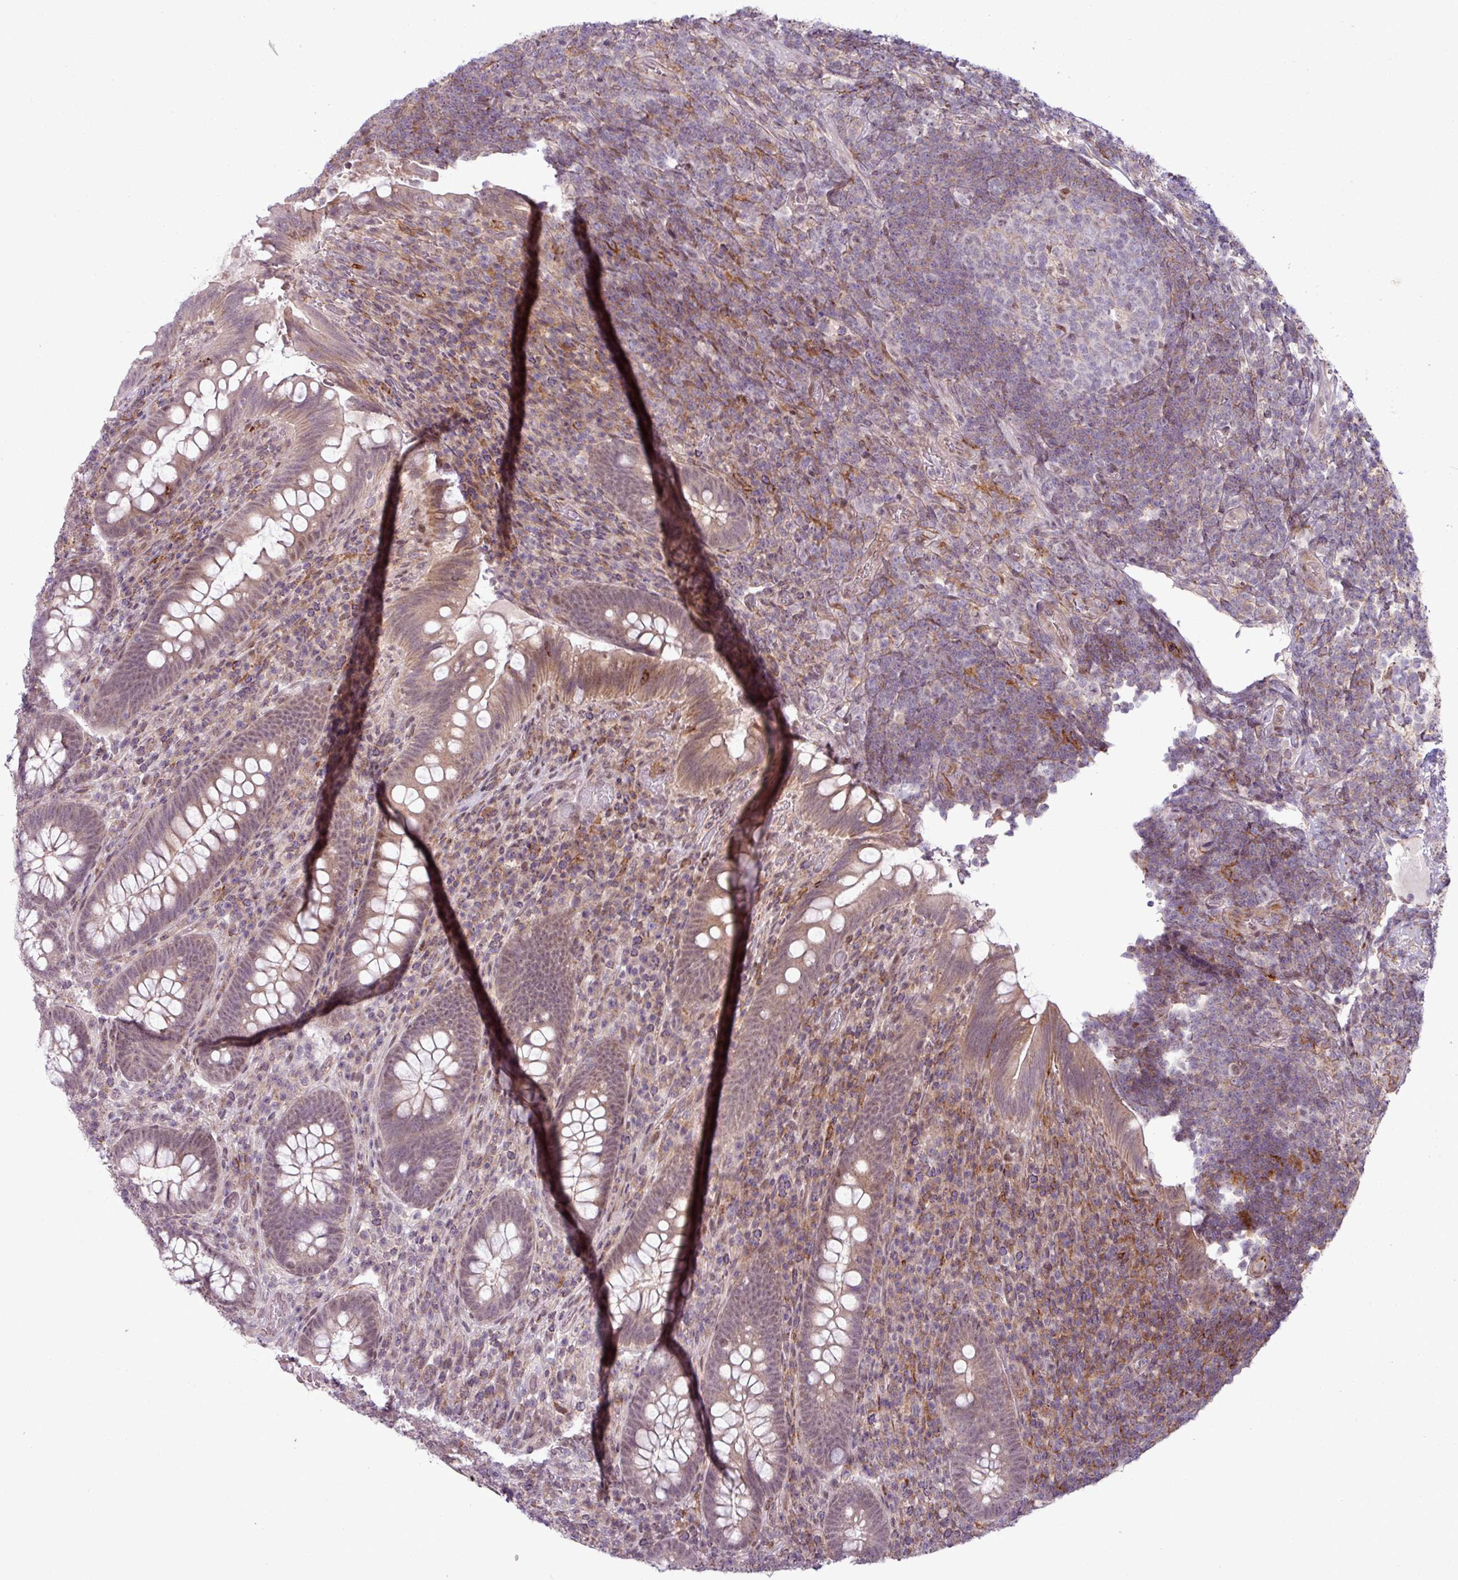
{"staining": {"intensity": "weak", "quantity": "25%-75%", "location": "cytoplasmic/membranous,nuclear"}, "tissue": "appendix", "cell_type": "Glandular cells", "image_type": "normal", "snomed": [{"axis": "morphology", "description": "Normal tissue, NOS"}, {"axis": "topography", "description": "Appendix"}], "caption": "IHC image of unremarkable human appendix stained for a protein (brown), which displays low levels of weak cytoplasmic/membranous,nuclear positivity in approximately 25%-75% of glandular cells.", "gene": "ZC2HC1C", "patient": {"sex": "female", "age": 43}}